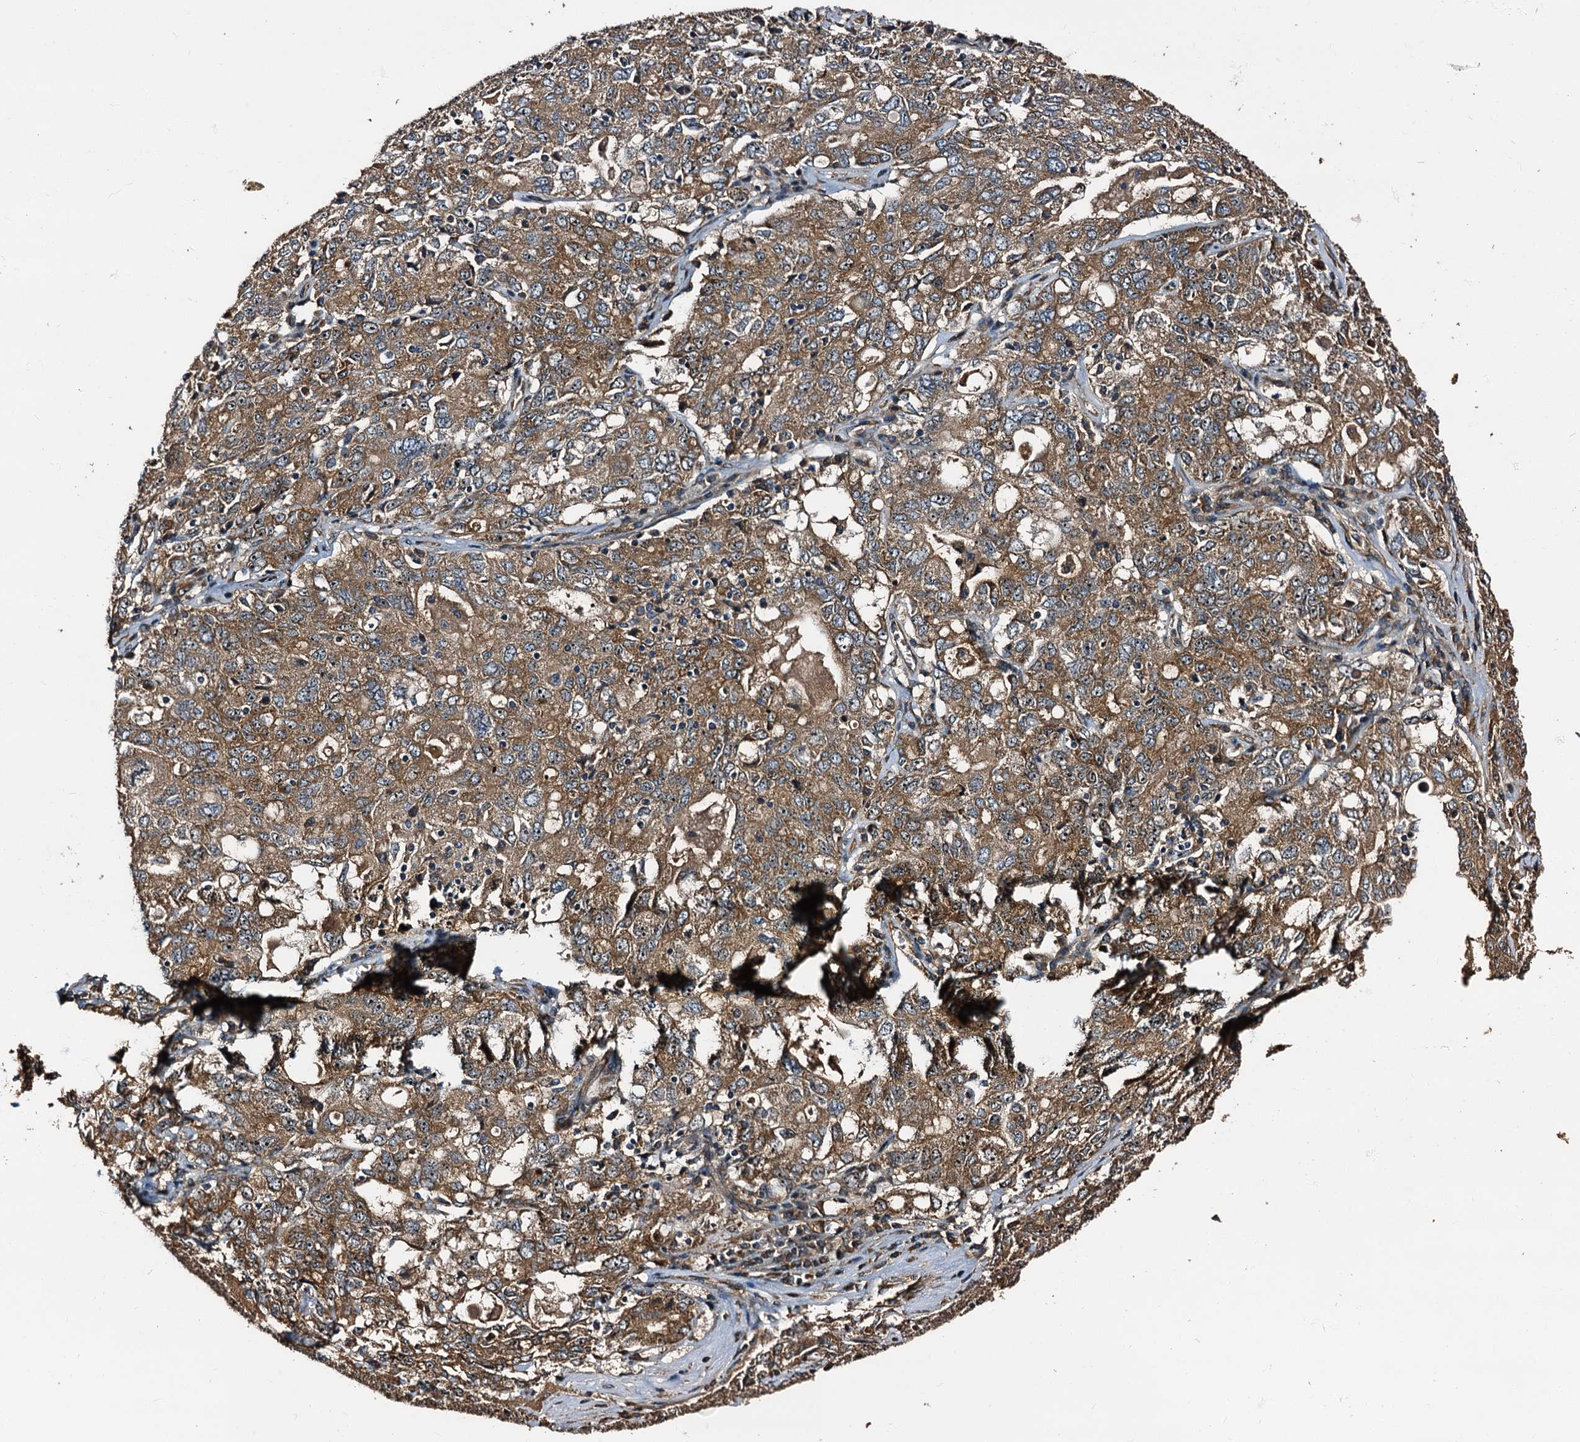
{"staining": {"intensity": "moderate", "quantity": ">75%", "location": "cytoplasmic/membranous"}, "tissue": "ovarian cancer", "cell_type": "Tumor cells", "image_type": "cancer", "snomed": [{"axis": "morphology", "description": "Carcinoma, endometroid"}, {"axis": "topography", "description": "Ovary"}], "caption": "This photomicrograph displays ovarian cancer stained with immunohistochemistry (IHC) to label a protein in brown. The cytoplasmic/membranous of tumor cells show moderate positivity for the protein. Nuclei are counter-stained blue.", "gene": "PEX5", "patient": {"sex": "female", "age": 62}}